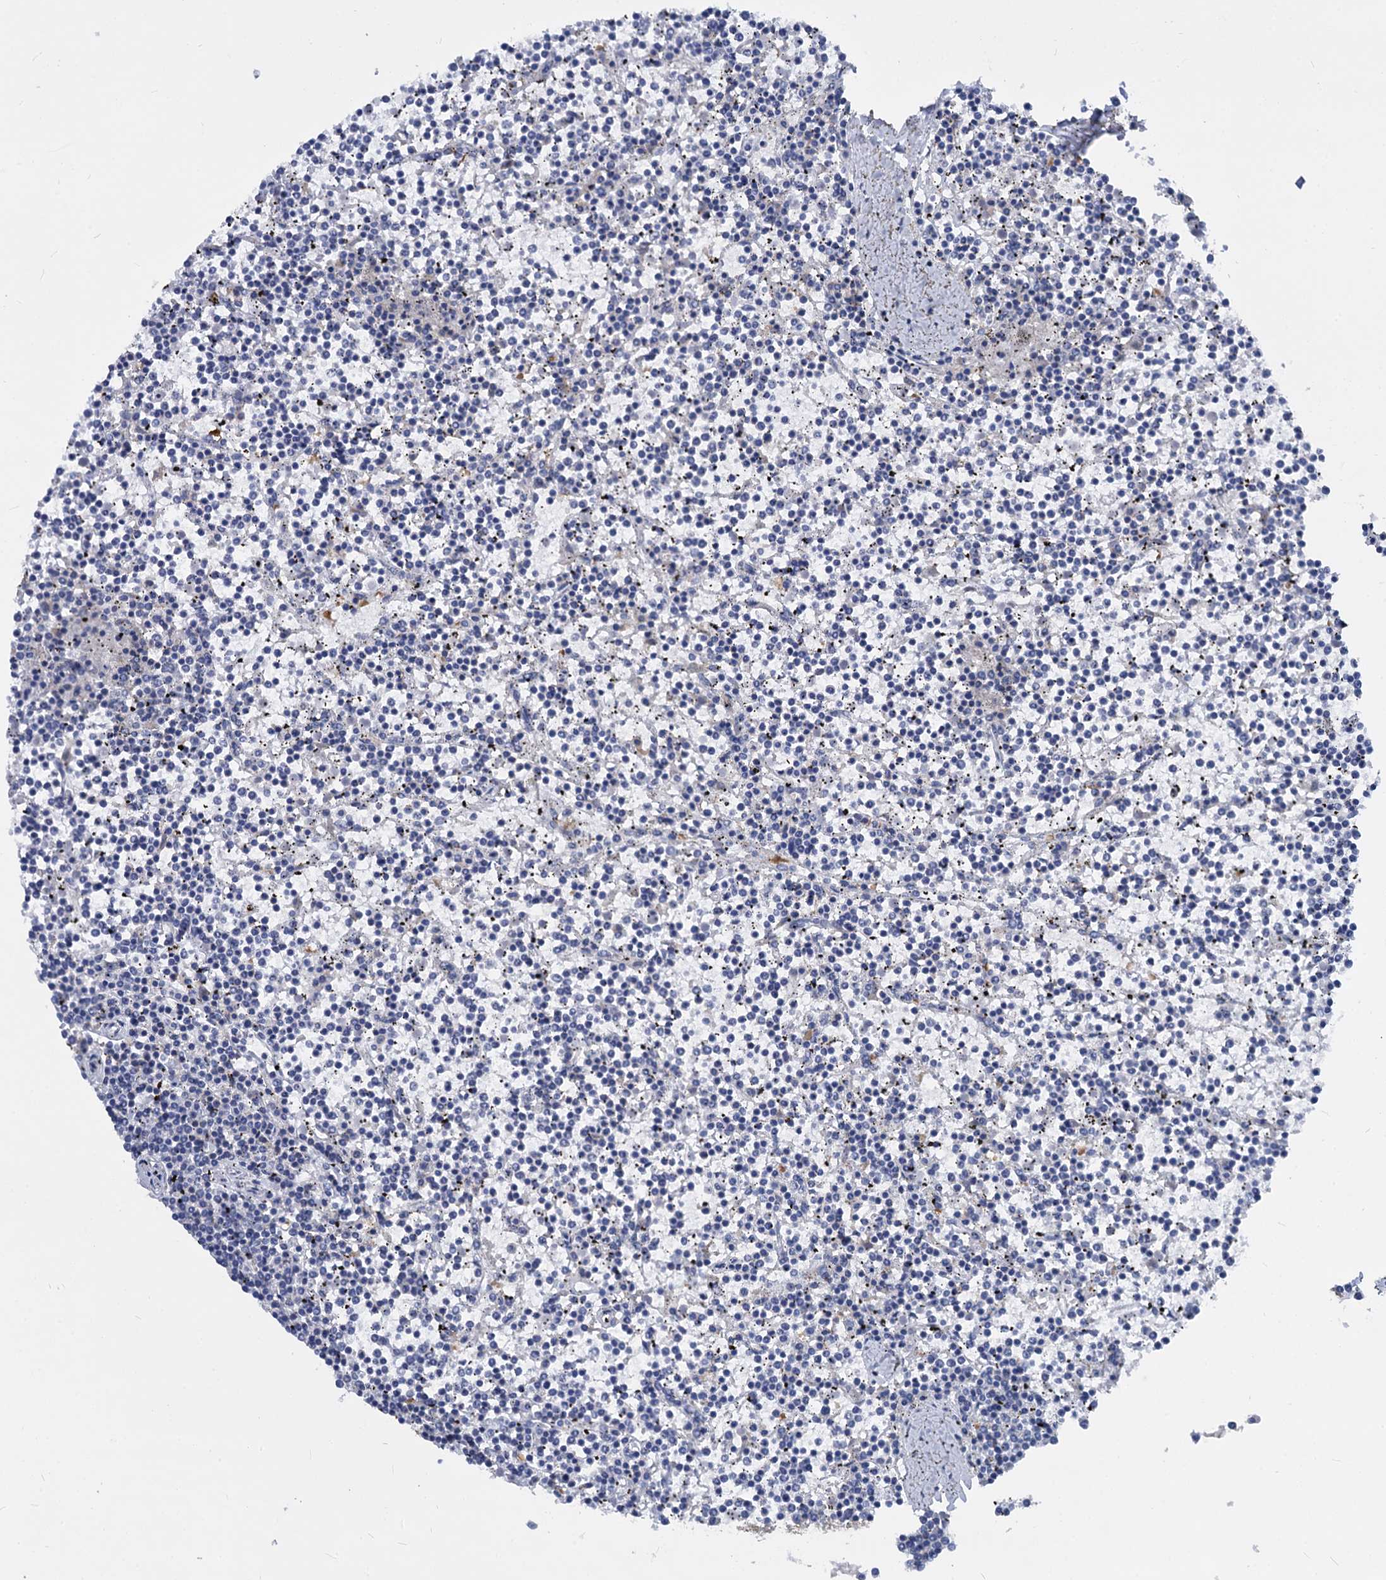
{"staining": {"intensity": "negative", "quantity": "none", "location": "none"}, "tissue": "lymphoma", "cell_type": "Tumor cells", "image_type": "cancer", "snomed": [{"axis": "morphology", "description": "Malignant lymphoma, non-Hodgkin's type, Low grade"}, {"axis": "topography", "description": "Spleen"}], "caption": "The photomicrograph shows no staining of tumor cells in lymphoma.", "gene": "RHOG", "patient": {"sex": "female", "age": 19}}